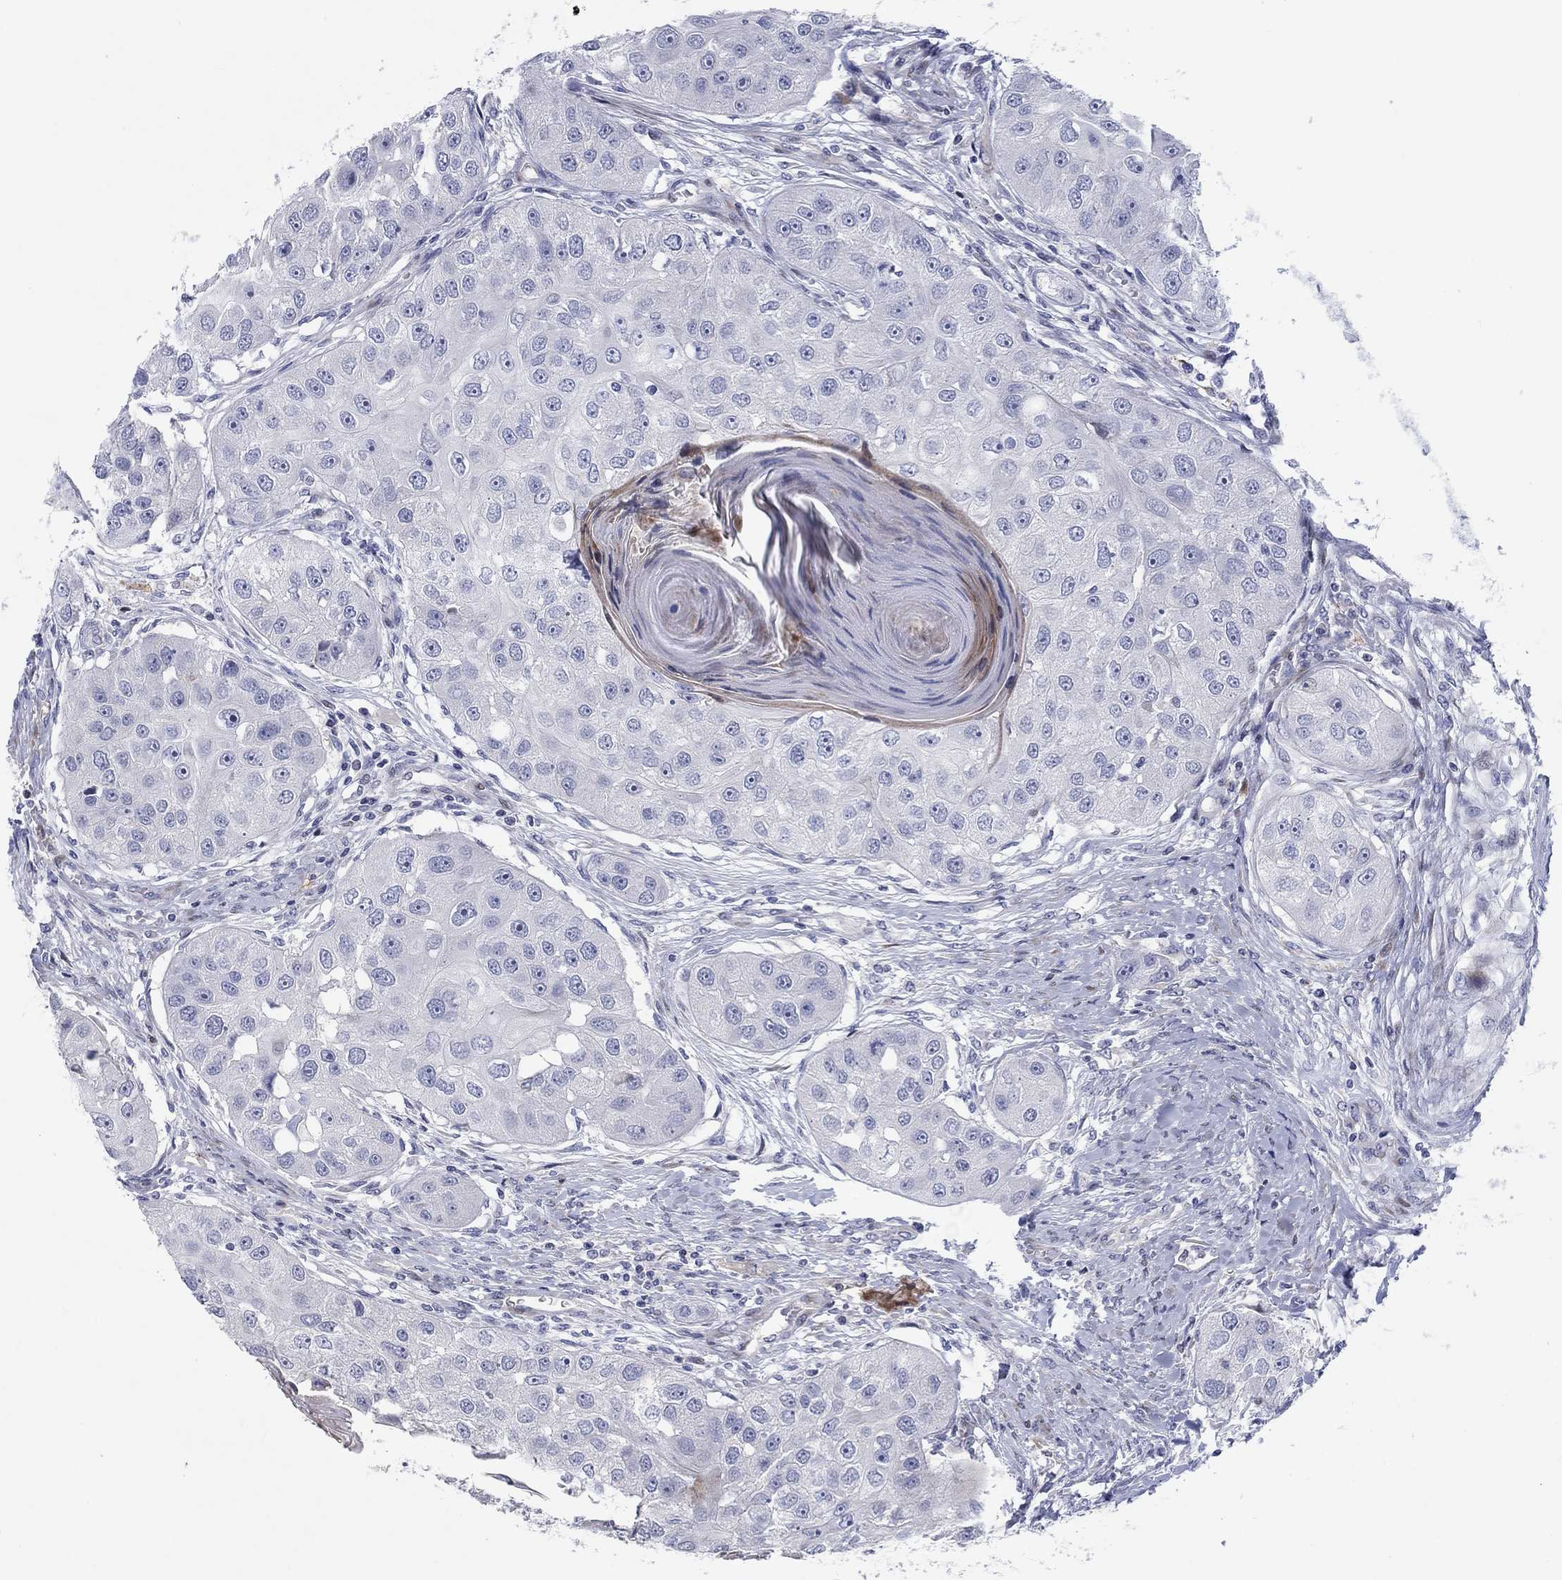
{"staining": {"intensity": "negative", "quantity": "none", "location": "none"}, "tissue": "head and neck cancer", "cell_type": "Tumor cells", "image_type": "cancer", "snomed": [{"axis": "morphology", "description": "Normal tissue, NOS"}, {"axis": "morphology", "description": "Squamous cell carcinoma, NOS"}, {"axis": "topography", "description": "Skeletal muscle"}, {"axis": "topography", "description": "Head-Neck"}], "caption": "Immunohistochemistry histopathology image of neoplastic tissue: human squamous cell carcinoma (head and neck) stained with DAB (3,3'-diaminobenzidine) reveals no significant protein expression in tumor cells.", "gene": "ARHGAP36", "patient": {"sex": "male", "age": 51}}